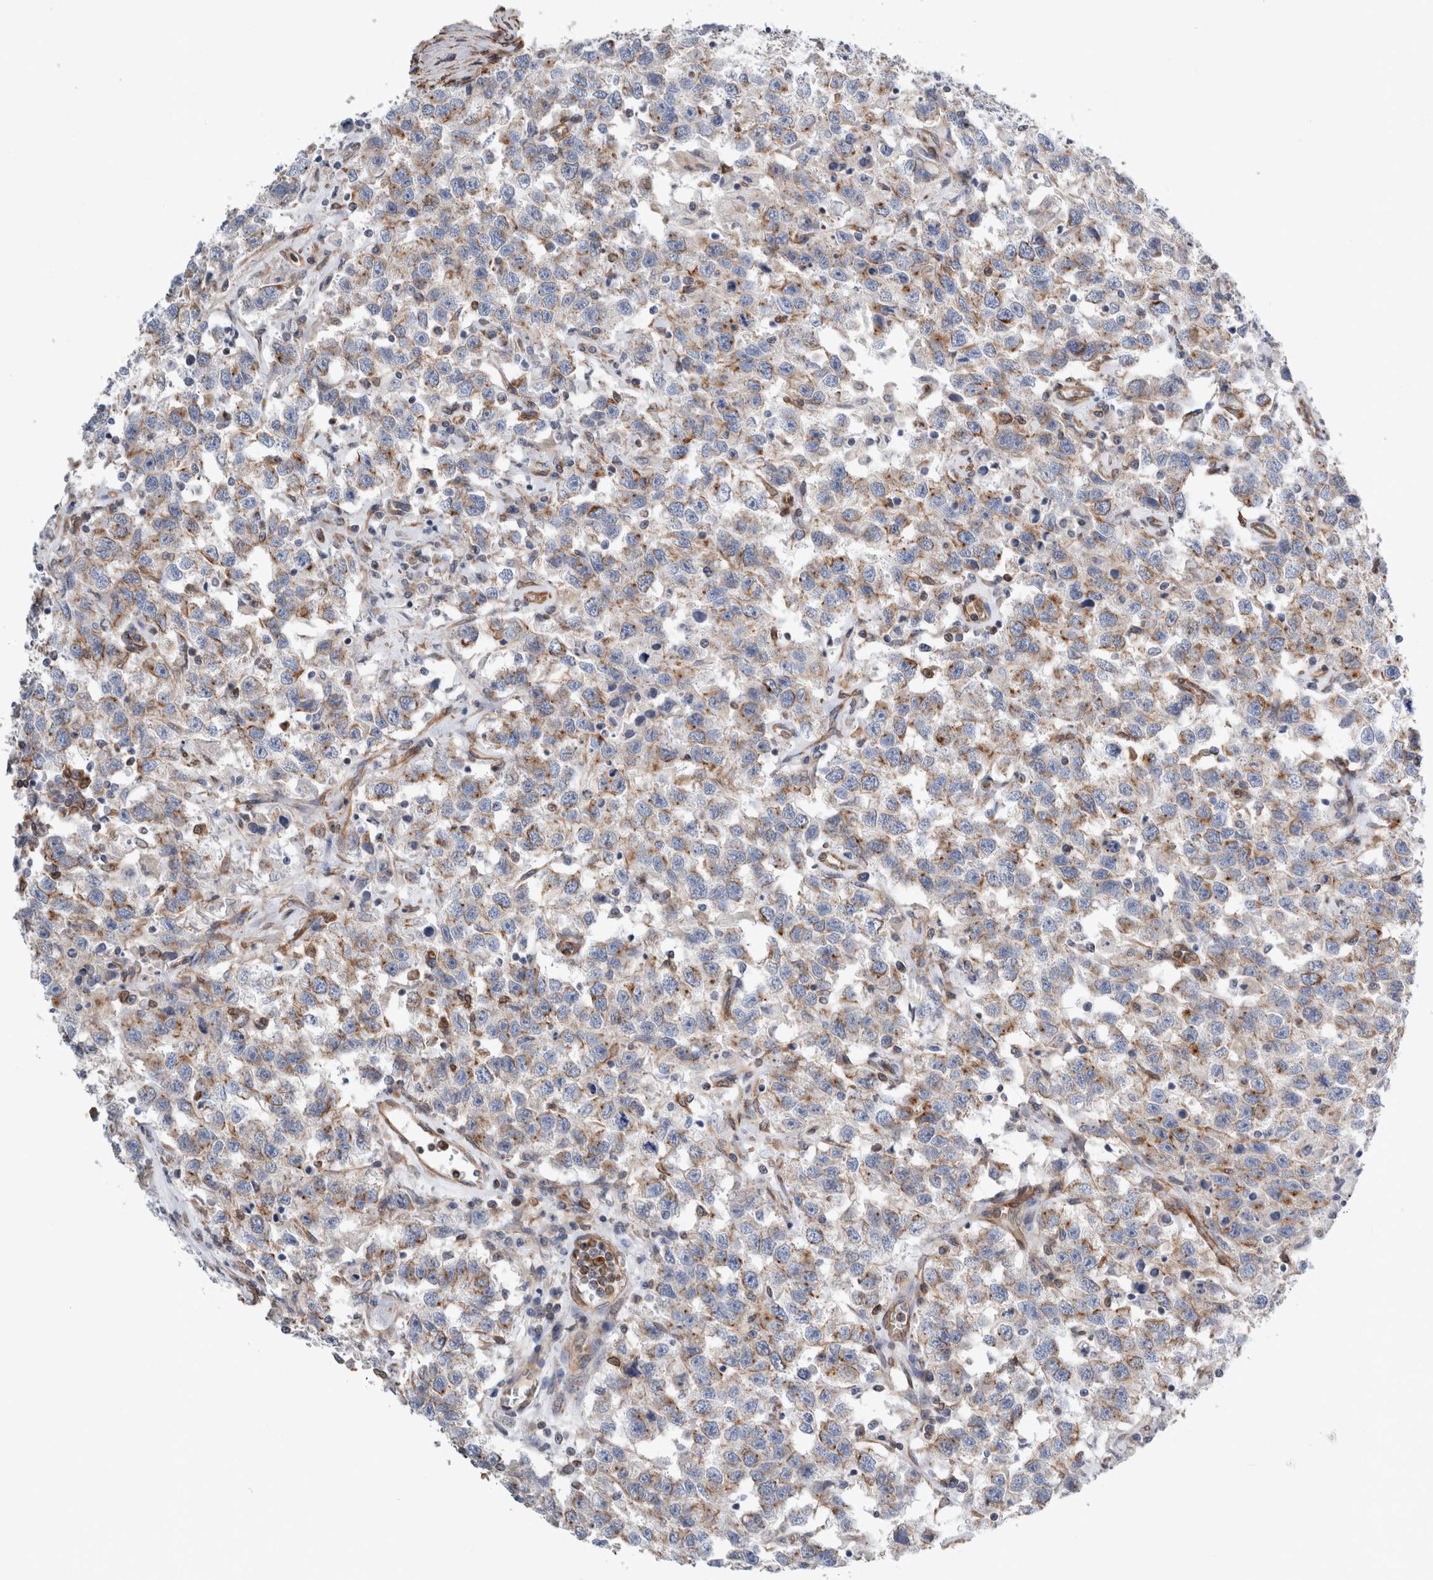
{"staining": {"intensity": "weak", "quantity": "25%-75%", "location": "cytoplasmic/membranous"}, "tissue": "testis cancer", "cell_type": "Tumor cells", "image_type": "cancer", "snomed": [{"axis": "morphology", "description": "Seminoma, NOS"}, {"axis": "topography", "description": "Testis"}], "caption": "Testis cancer tissue displays weak cytoplasmic/membranous staining in approximately 25%-75% of tumor cells, visualized by immunohistochemistry.", "gene": "PLEC", "patient": {"sex": "male", "age": 41}}